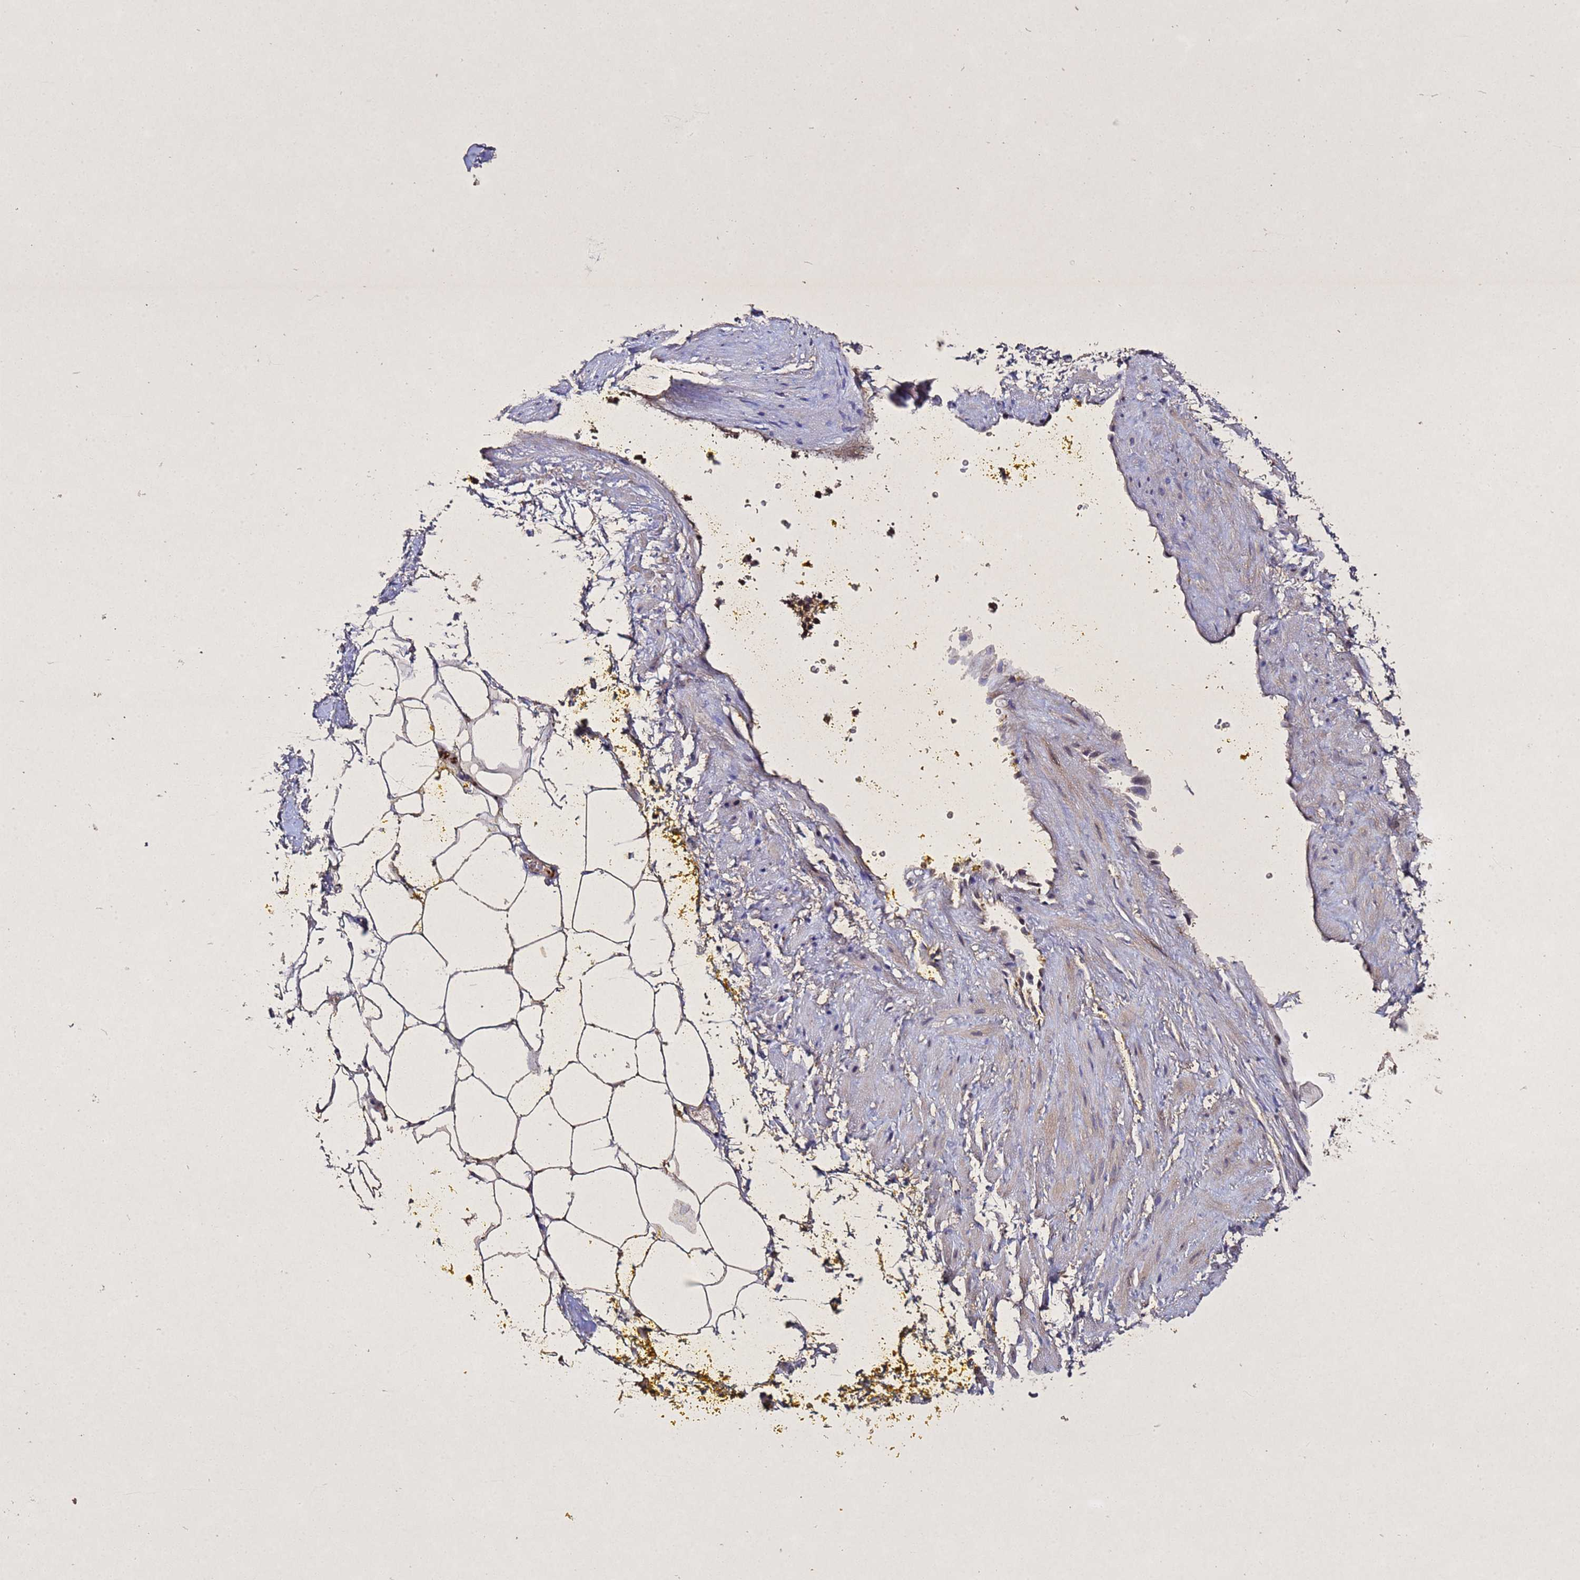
{"staining": {"intensity": "weak", "quantity": "25%-75%", "location": "cytoplasmic/membranous"}, "tissue": "adipose tissue", "cell_type": "Adipocytes", "image_type": "normal", "snomed": [{"axis": "morphology", "description": "Normal tissue, NOS"}, {"axis": "morphology", "description": "Adenocarcinoma, Low grade"}, {"axis": "topography", "description": "Prostate"}, {"axis": "topography", "description": "Peripheral nerve tissue"}], "caption": "IHC of benign adipose tissue displays low levels of weak cytoplasmic/membranous staining in about 25%-75% of adipocytes.", "gene": "SV2B", "patient": {"sex": "male", "age": 63}}